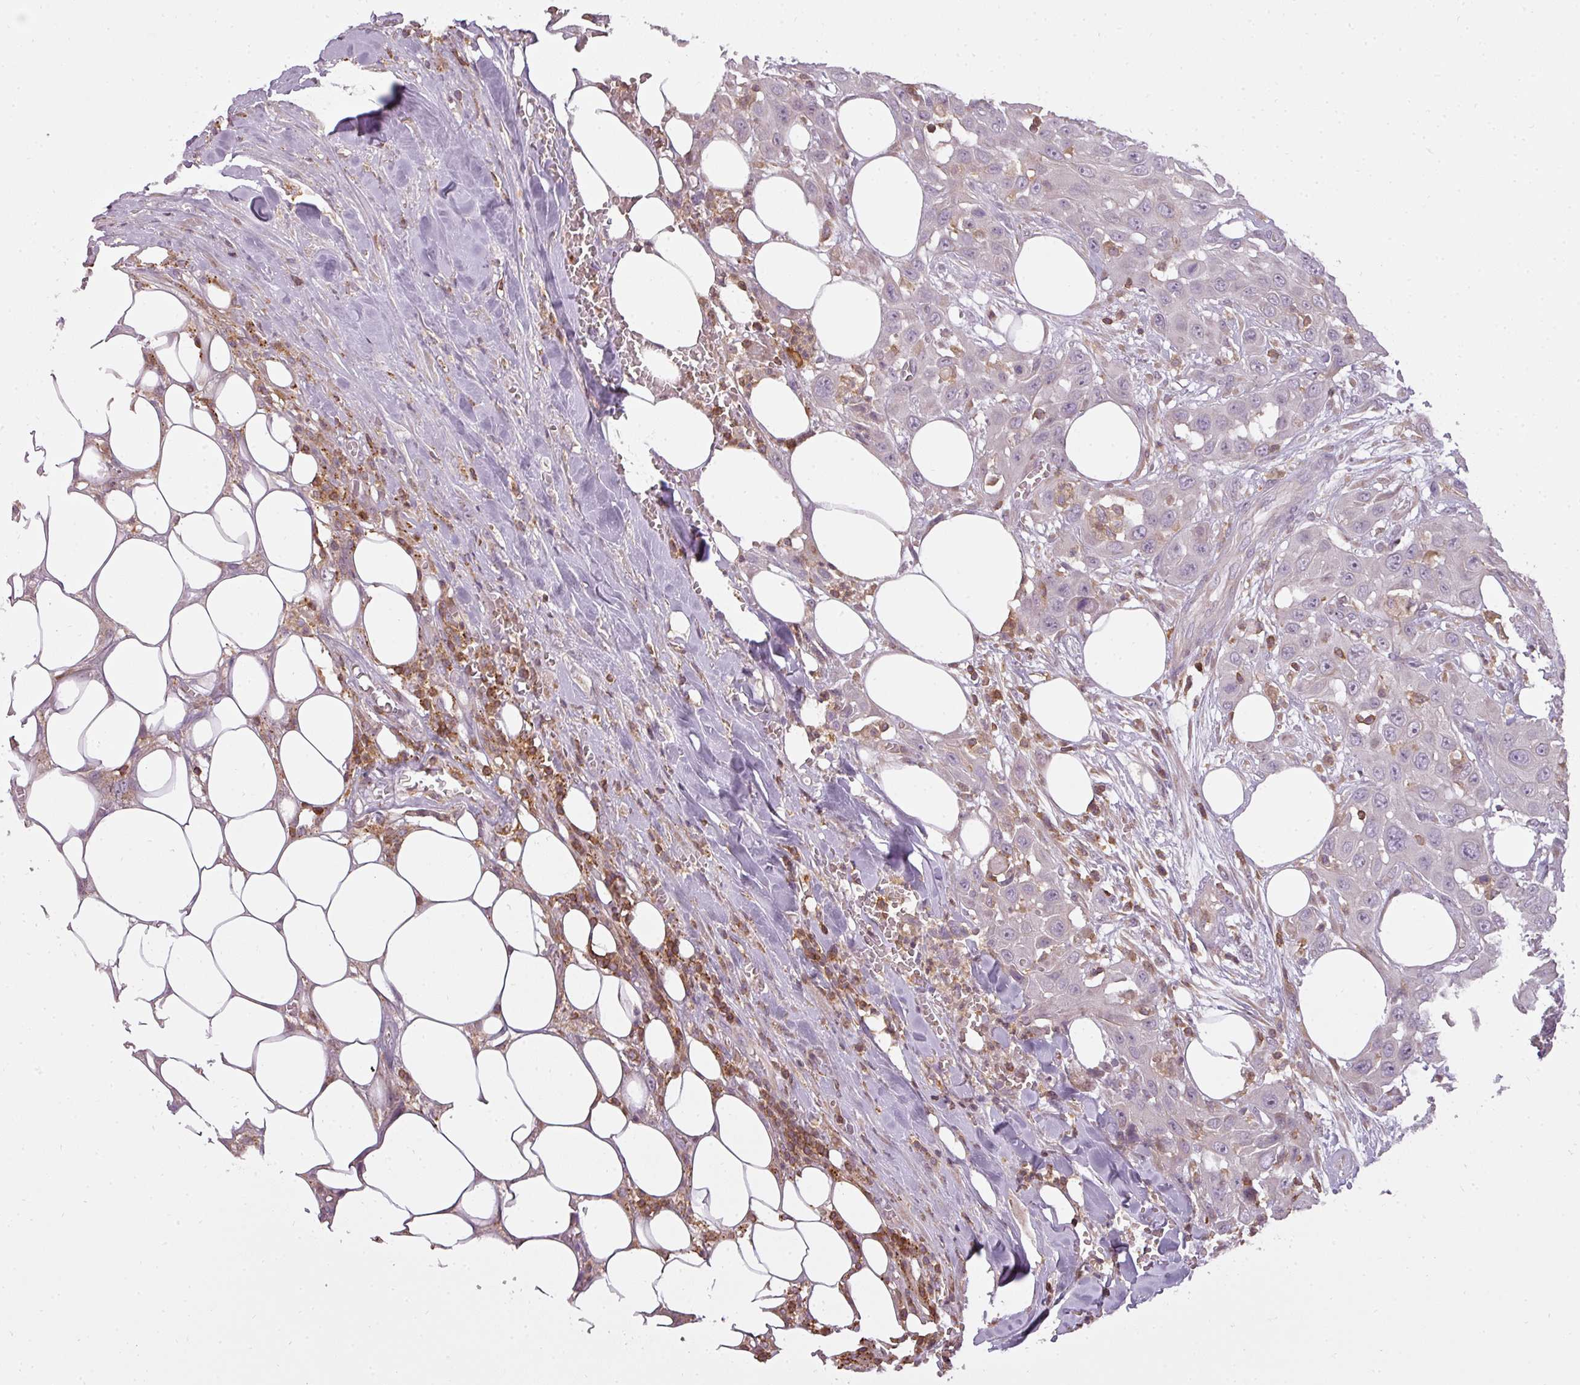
{"staining": {"intensity": "negative", "quantity": "none", "location": "none"}, "tissue": "head and neck cancer", "cell_type": "Tumor cells", "image_type": "cancer", "snomed": [{"axis": "morphology", "description": "Squamous cell carcinoma, NOS"}, {"axis": "topography", "description": "Head-Neck"}], "caption": "Immunohistochemistry micrograph of neoplastic tissue: head and neck squamous cell carcinoma stained with DAB displays no significant protein staining in tumor cells.", "gene": "STK4", "patient": {"sex": "male", "age": 81}}